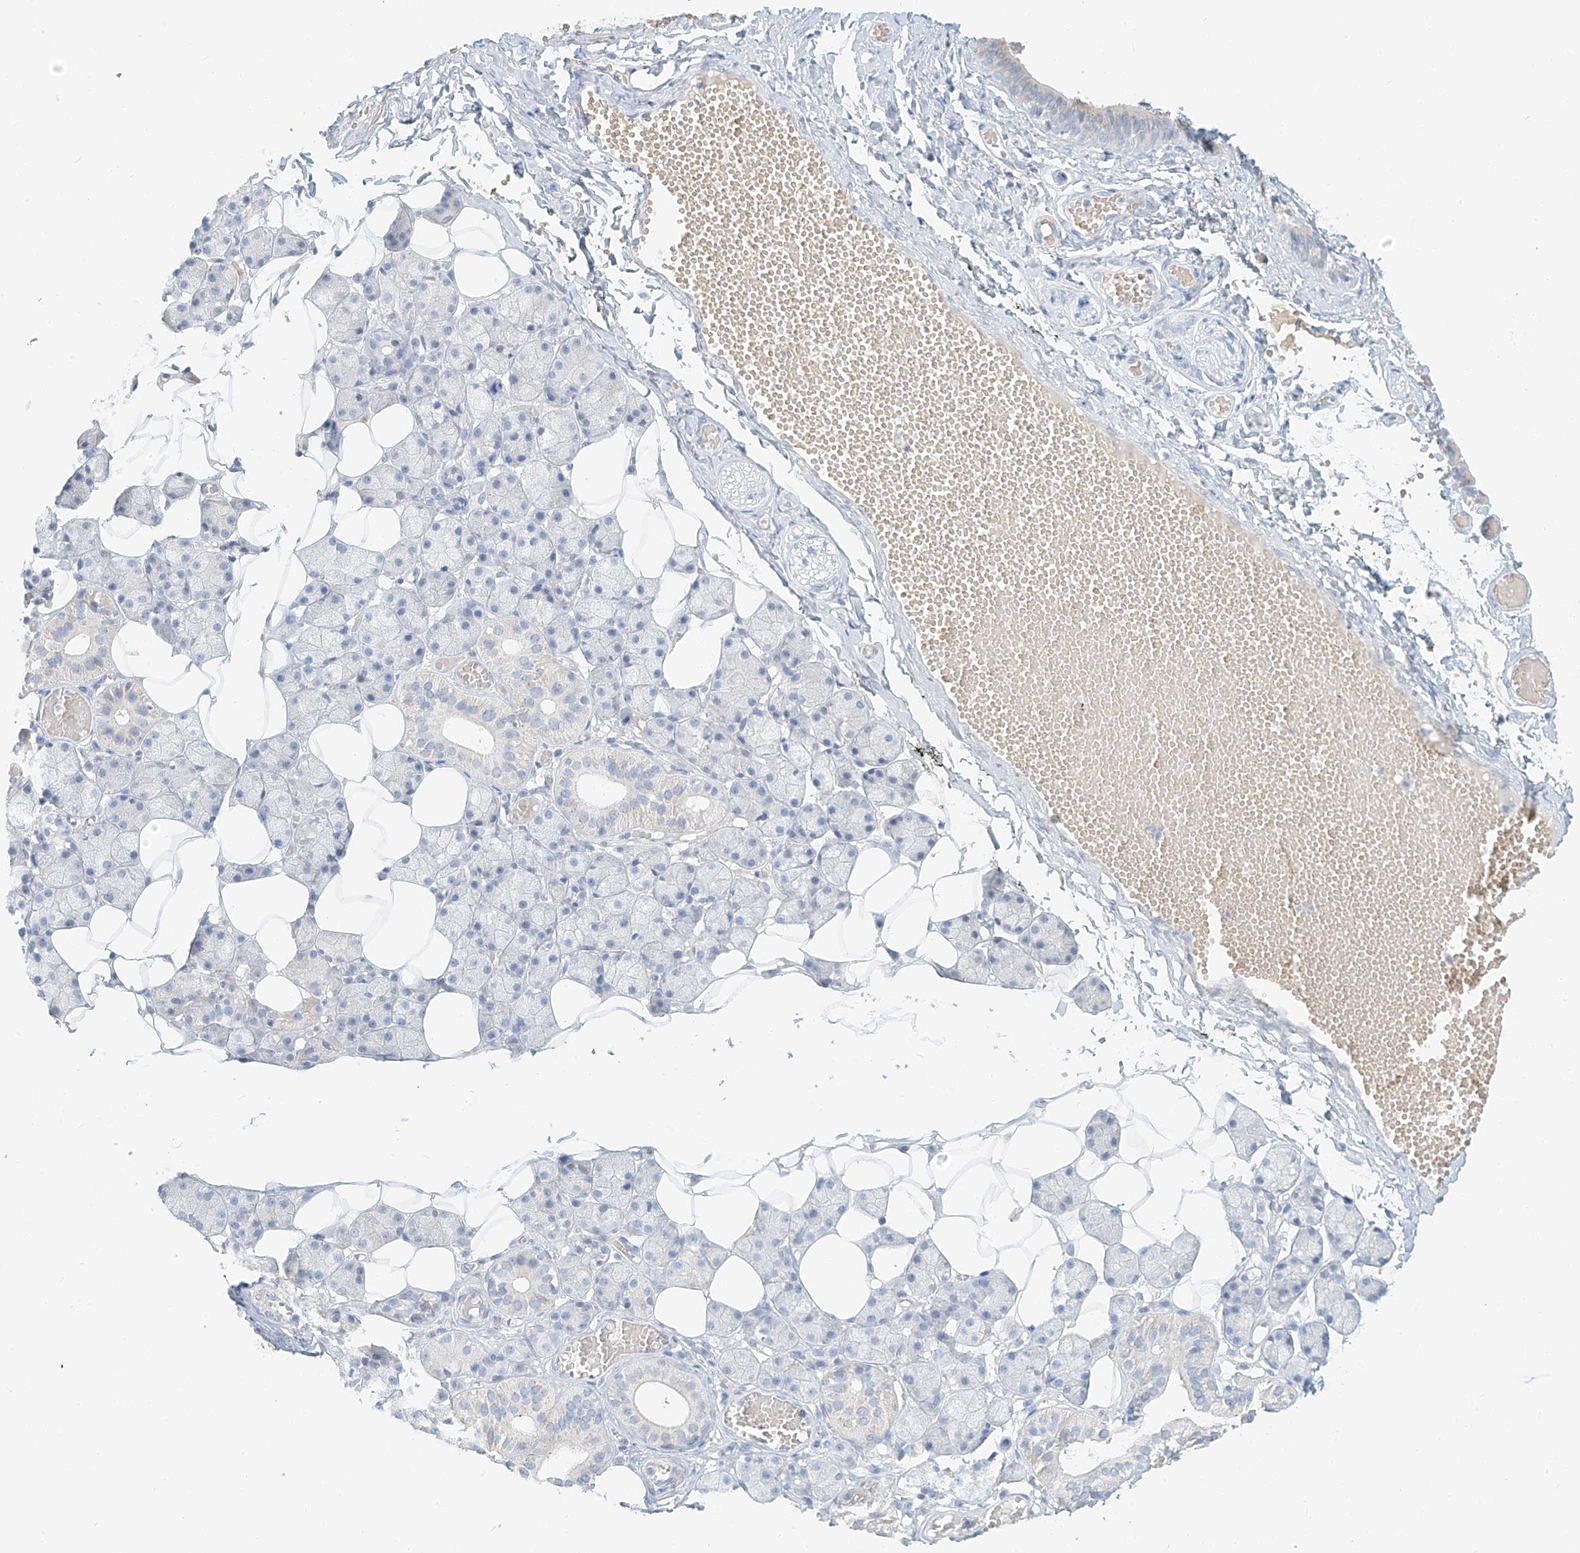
{"staining": {"intensity": "weak", "quantity": "<25%", "location": "cytoplasmic/membranous"}, "tissue": "salivary gland", "cell_type": "Glandular cells", "image_type": "normal", "snomed": [{"axis": "morphology", "description": "Normal tissue, NOS"}, {"axis": "topography", "description": "Salivary gland"}], "caption": "IHC micrograph of unremarkable salivary gland: salivary gland stained with DAB (3,3'-diaminobenzidine) reveals no significant protein expression in glandular cells. Brightfield microscopy of immunohistochemistry (IHC) stained with DAB (3,3'-diaminobenzidine) (brown) and hematoxylin (blue), captured at high magnification.", "gene": "PGC", "patient": {"sex": "female", "age": 33}}